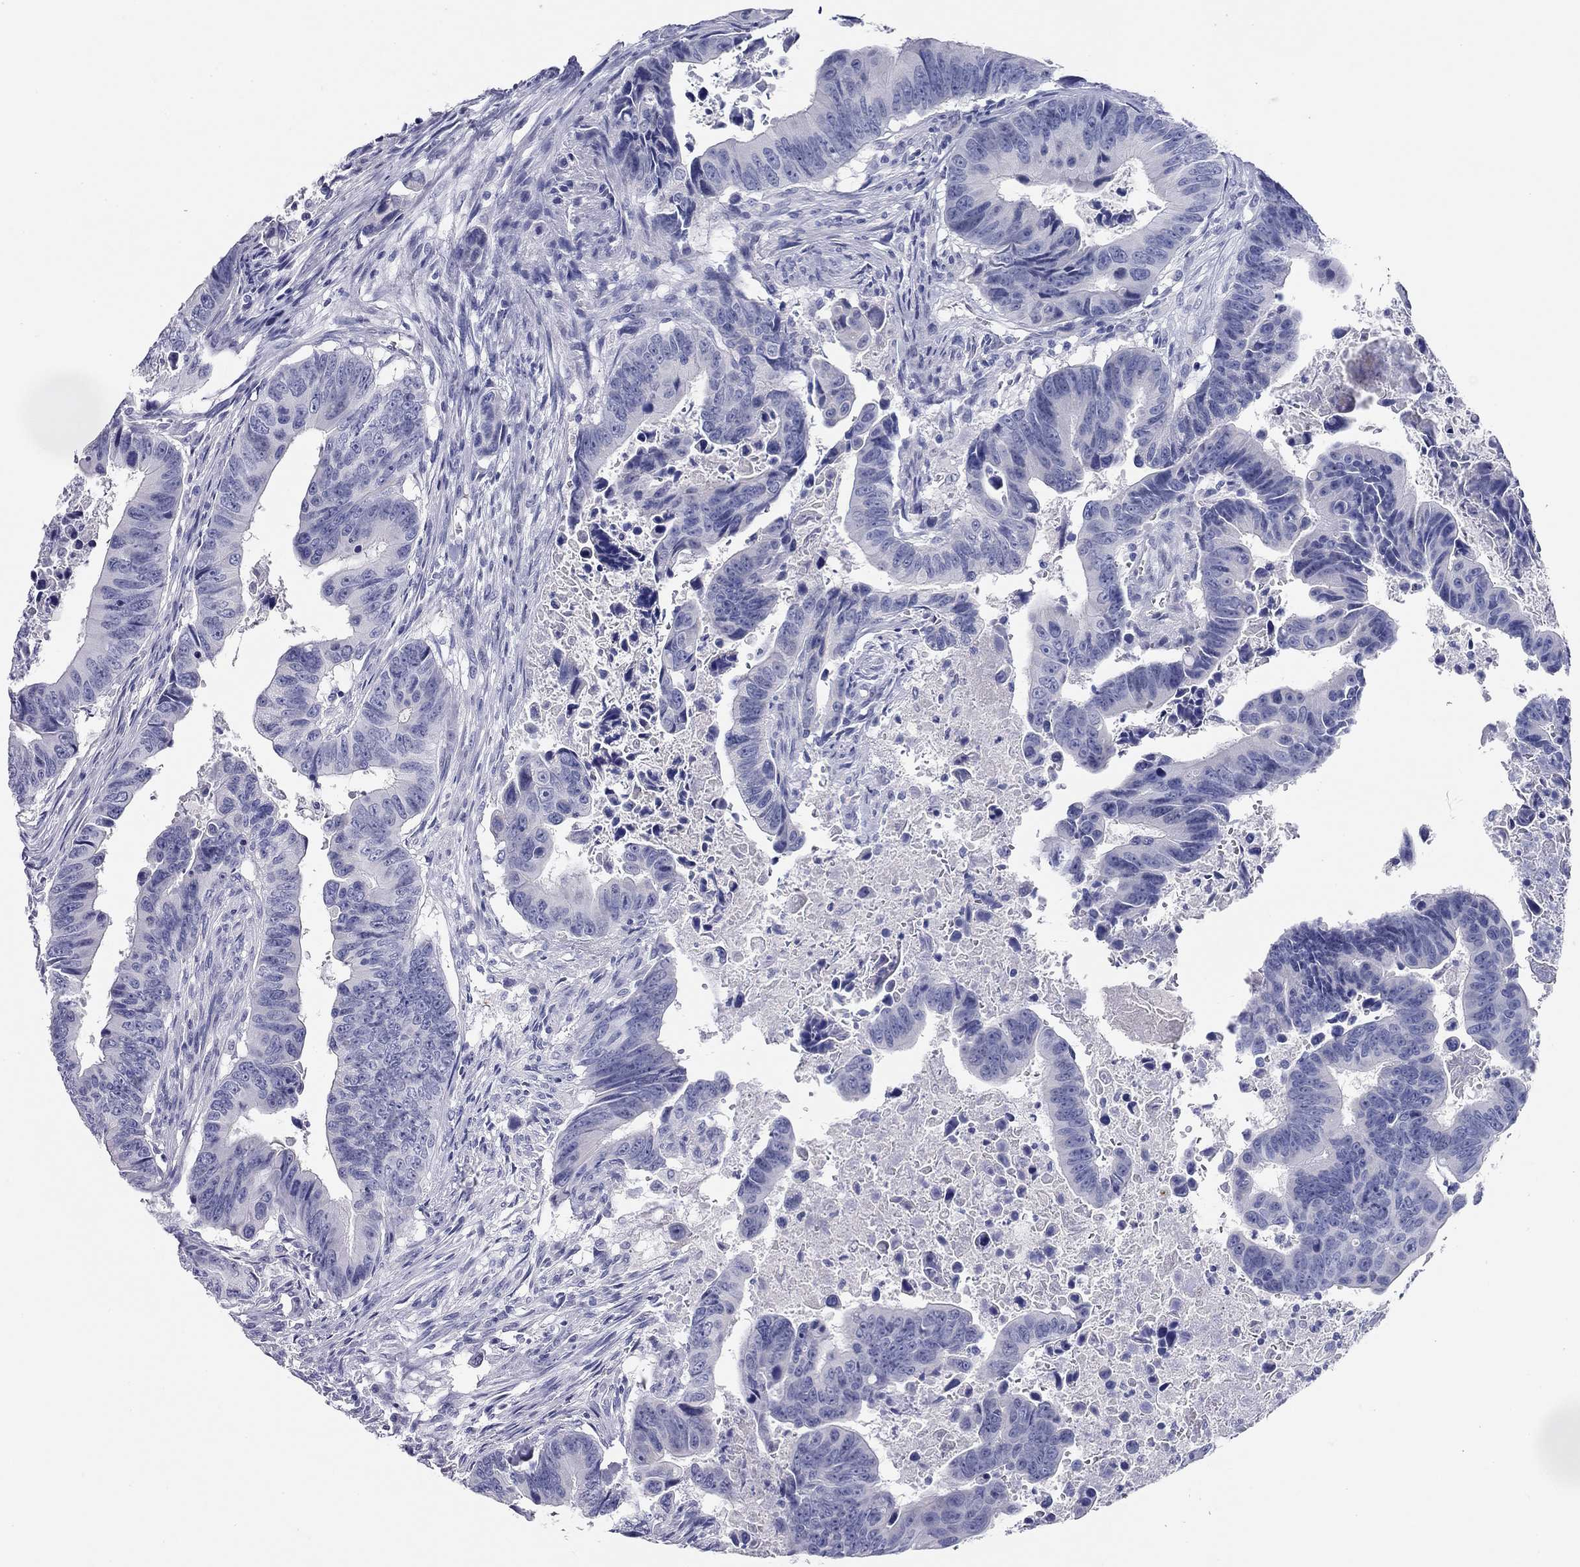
{"staining": {"intensity": "negative", "quantity": "none", "location": "none"}, "tissue": "colorectal cancer", "cell_type": "Tumor cells", "image_type": "cancer", "snomed": [{"axis": "morphology", "description": "Adenocarcinoma, NOS"}, {"axis": "topography", "description": "Colon"}], "caption": "Human colorectal cancer stained for a protein using immunohistochemistry (IHC) reveals no positivity in tumor cells.", "gene": "KCNV2", "patient": {"sex": "female", "age": 87}}